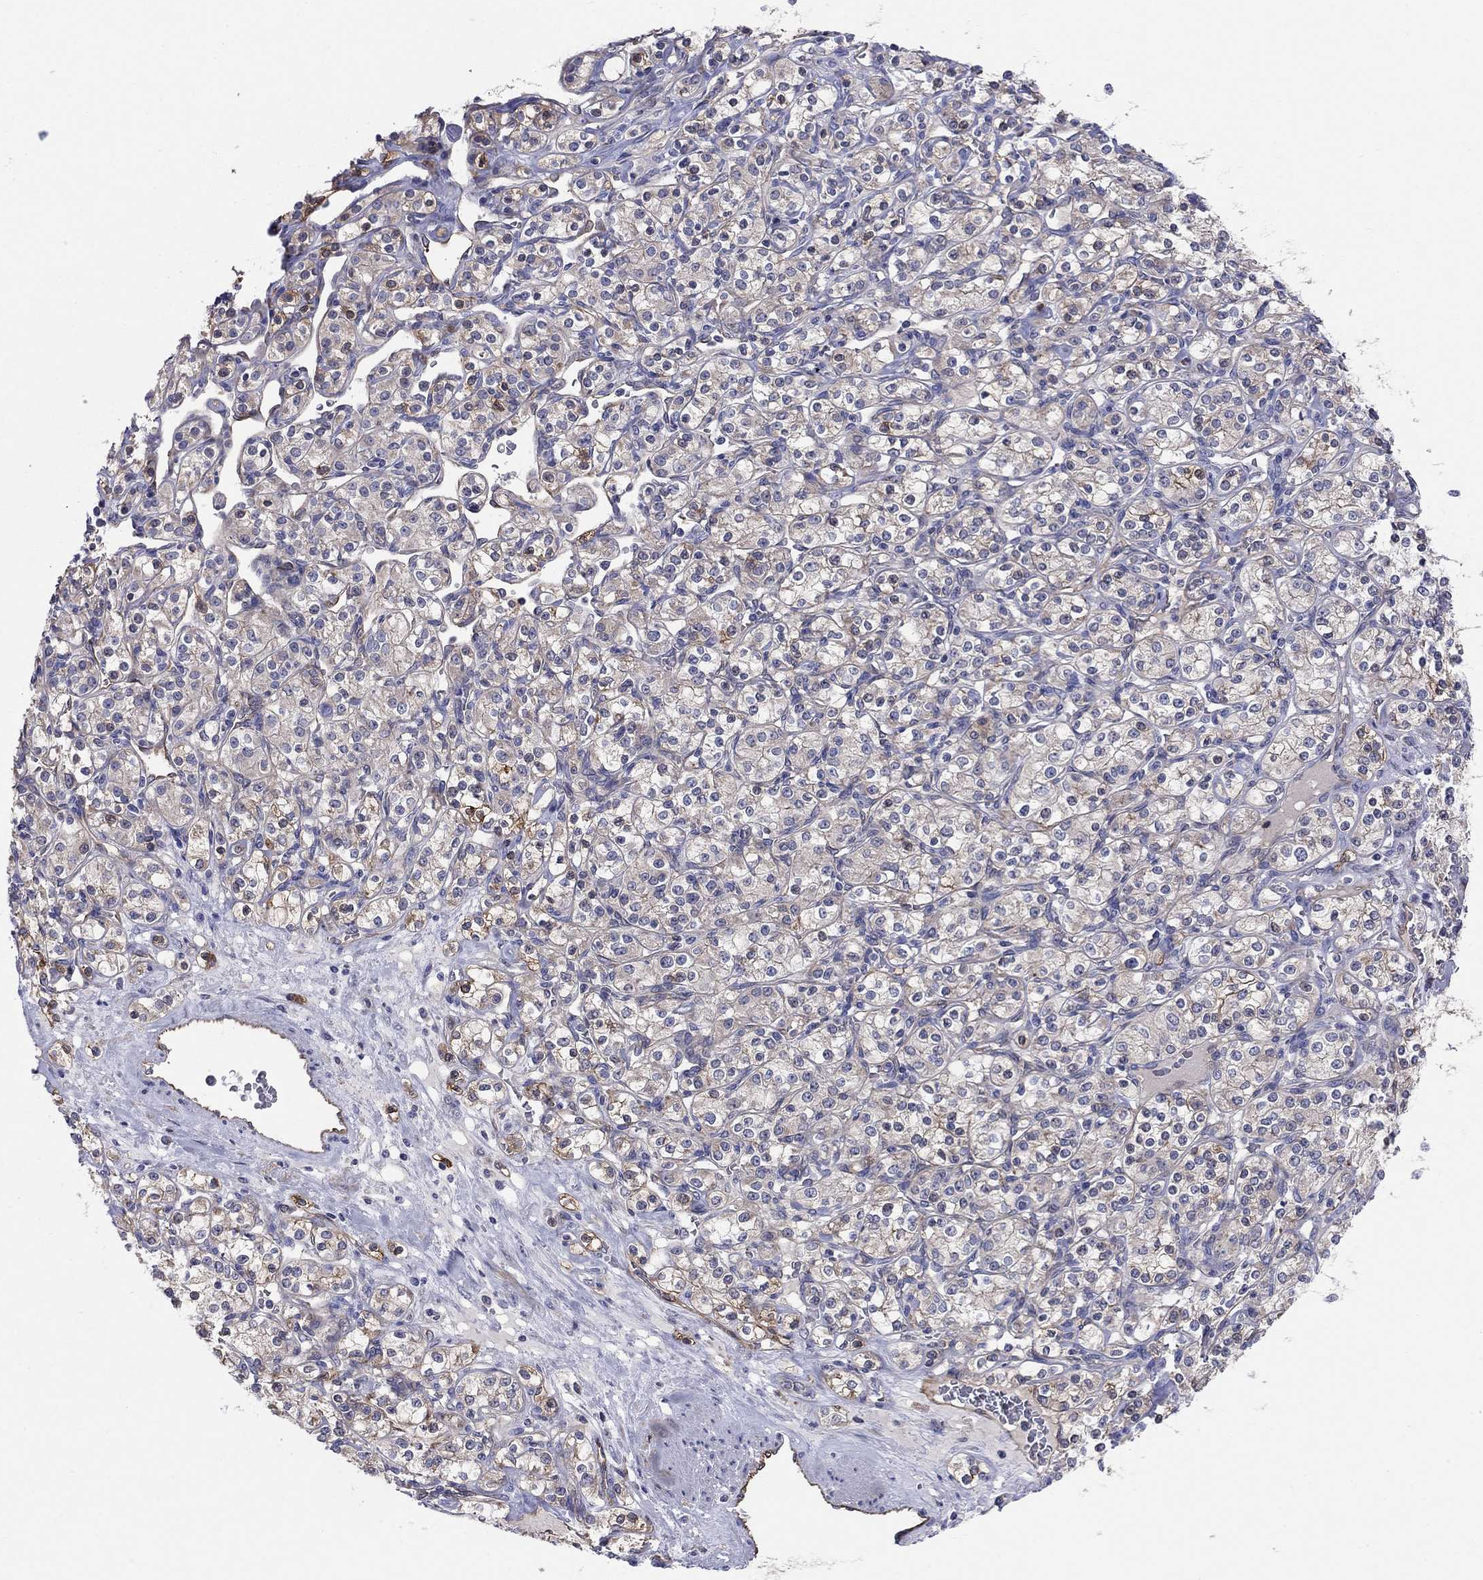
{"staining": {"intensity": "weak", "quantity": "<25%", "location": "cytoplasmic/membranous"}, "tissue": "renal cancer", "cell_type": "Tumor cells", "image_type": "cancer", "snomed": [{"axis": "morphology", "description": "Adenocarcinoma, NOS"}, {"axis": "topography", "description": "Kidney"}], "caption": "Tumor cells show no significant protein staining in renal cancer (adenocarcinoma).", "gene": "EMP2", "patient": {"sex": "male", "age": 77}}